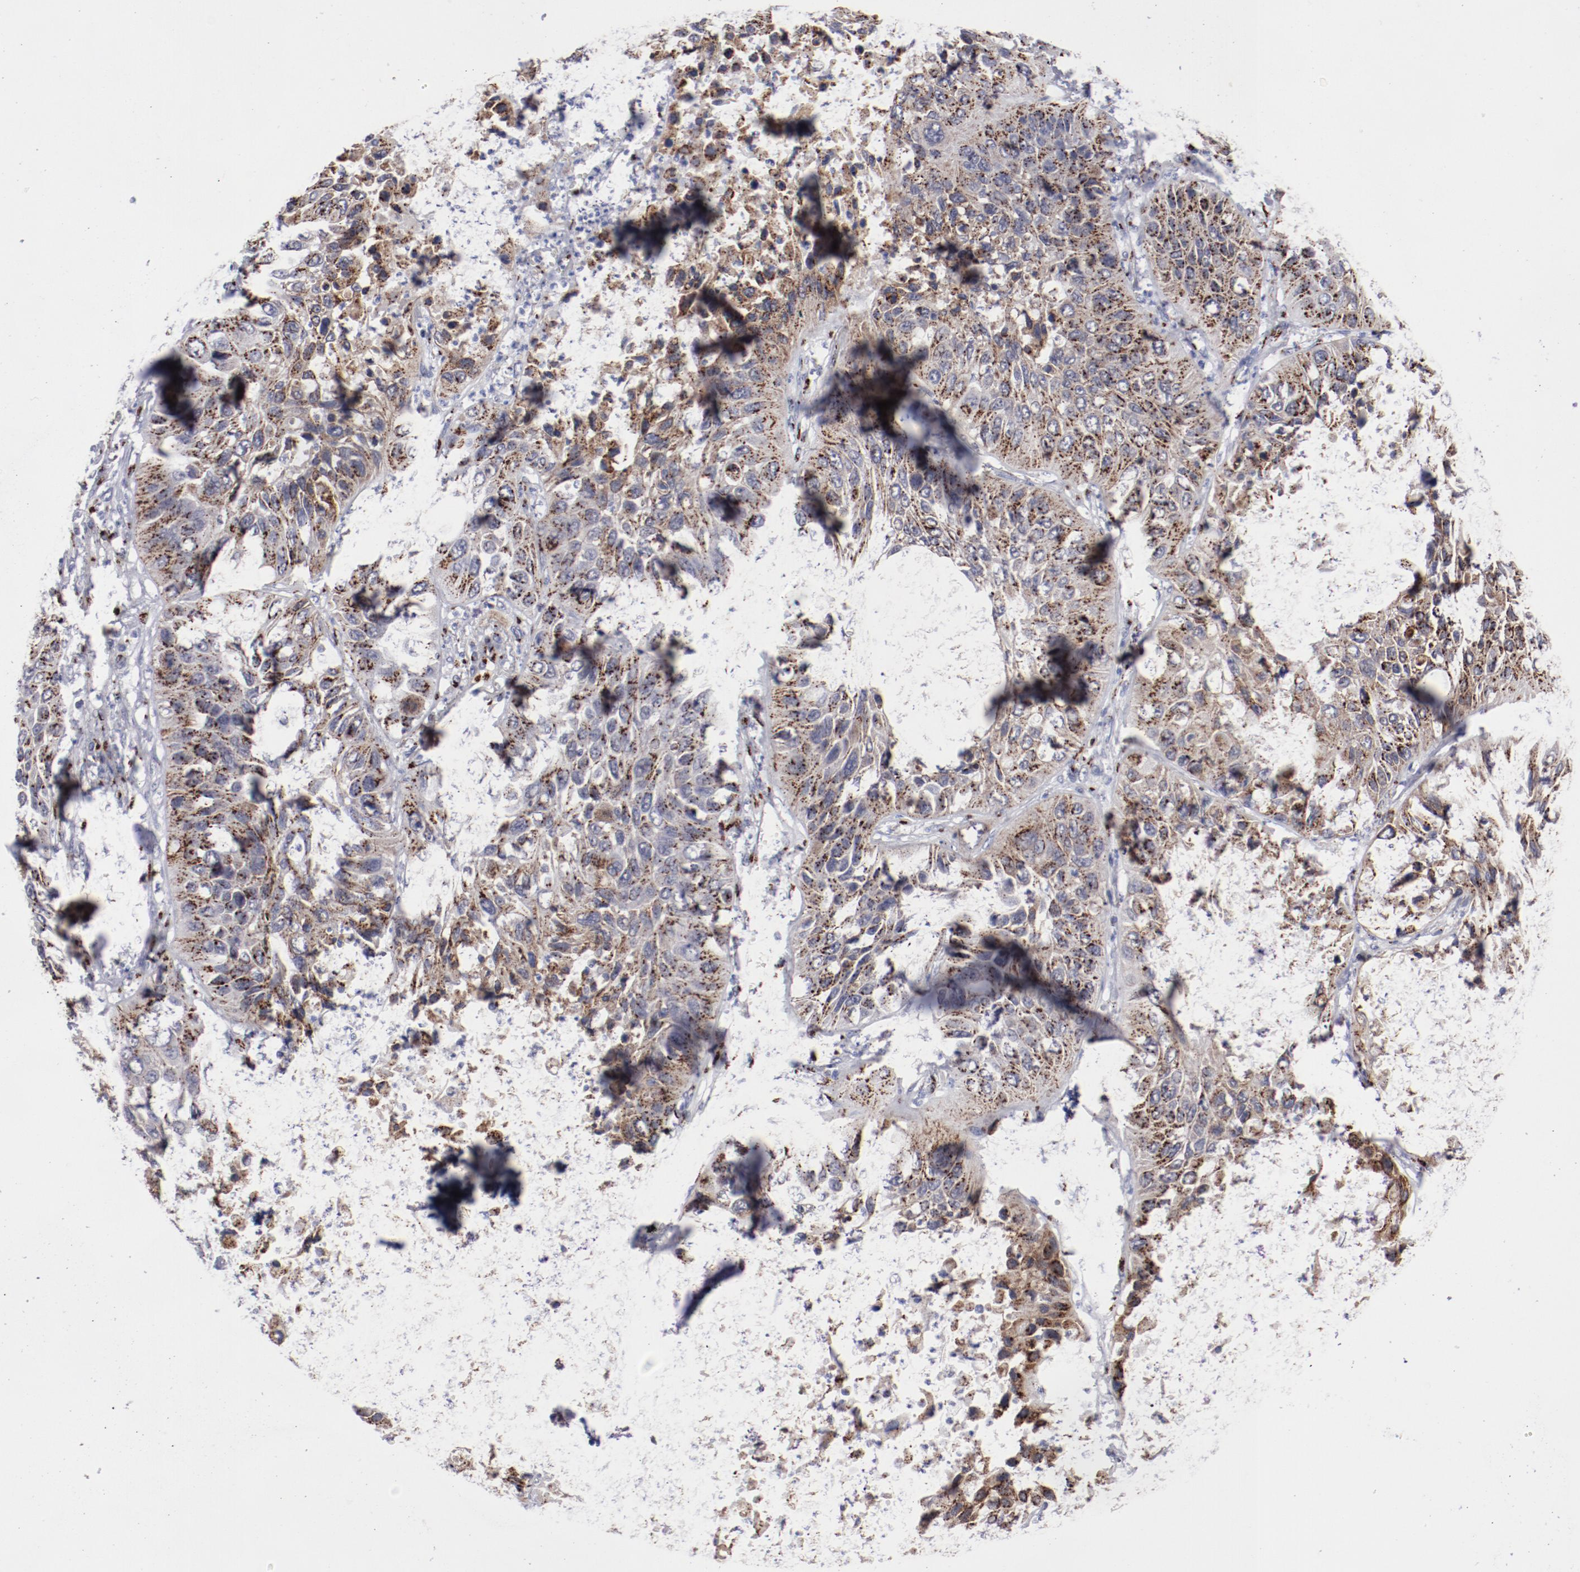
{"staining": {"intensity": "strong", "quantity": ">75%", "location": "cytoplasmic/membranous"}, "tissue": "lung cancer", "cell_type": "Tumor cells", "image_type": "cancer", "snomed": [{"axis": "morphology", "description": "Squamous cell carcinoma, NOS"}, {"axis": "topography", "description": "Lung"}], "caption": "This is a photomicrograph of IHC staining of squamous cell carcinoma (lung), which shows strong staining in the cytoplasmic/membranous of tumor cells.", "gene": "GOLIM4", "patient": {"sex": "female", "age": 76}}